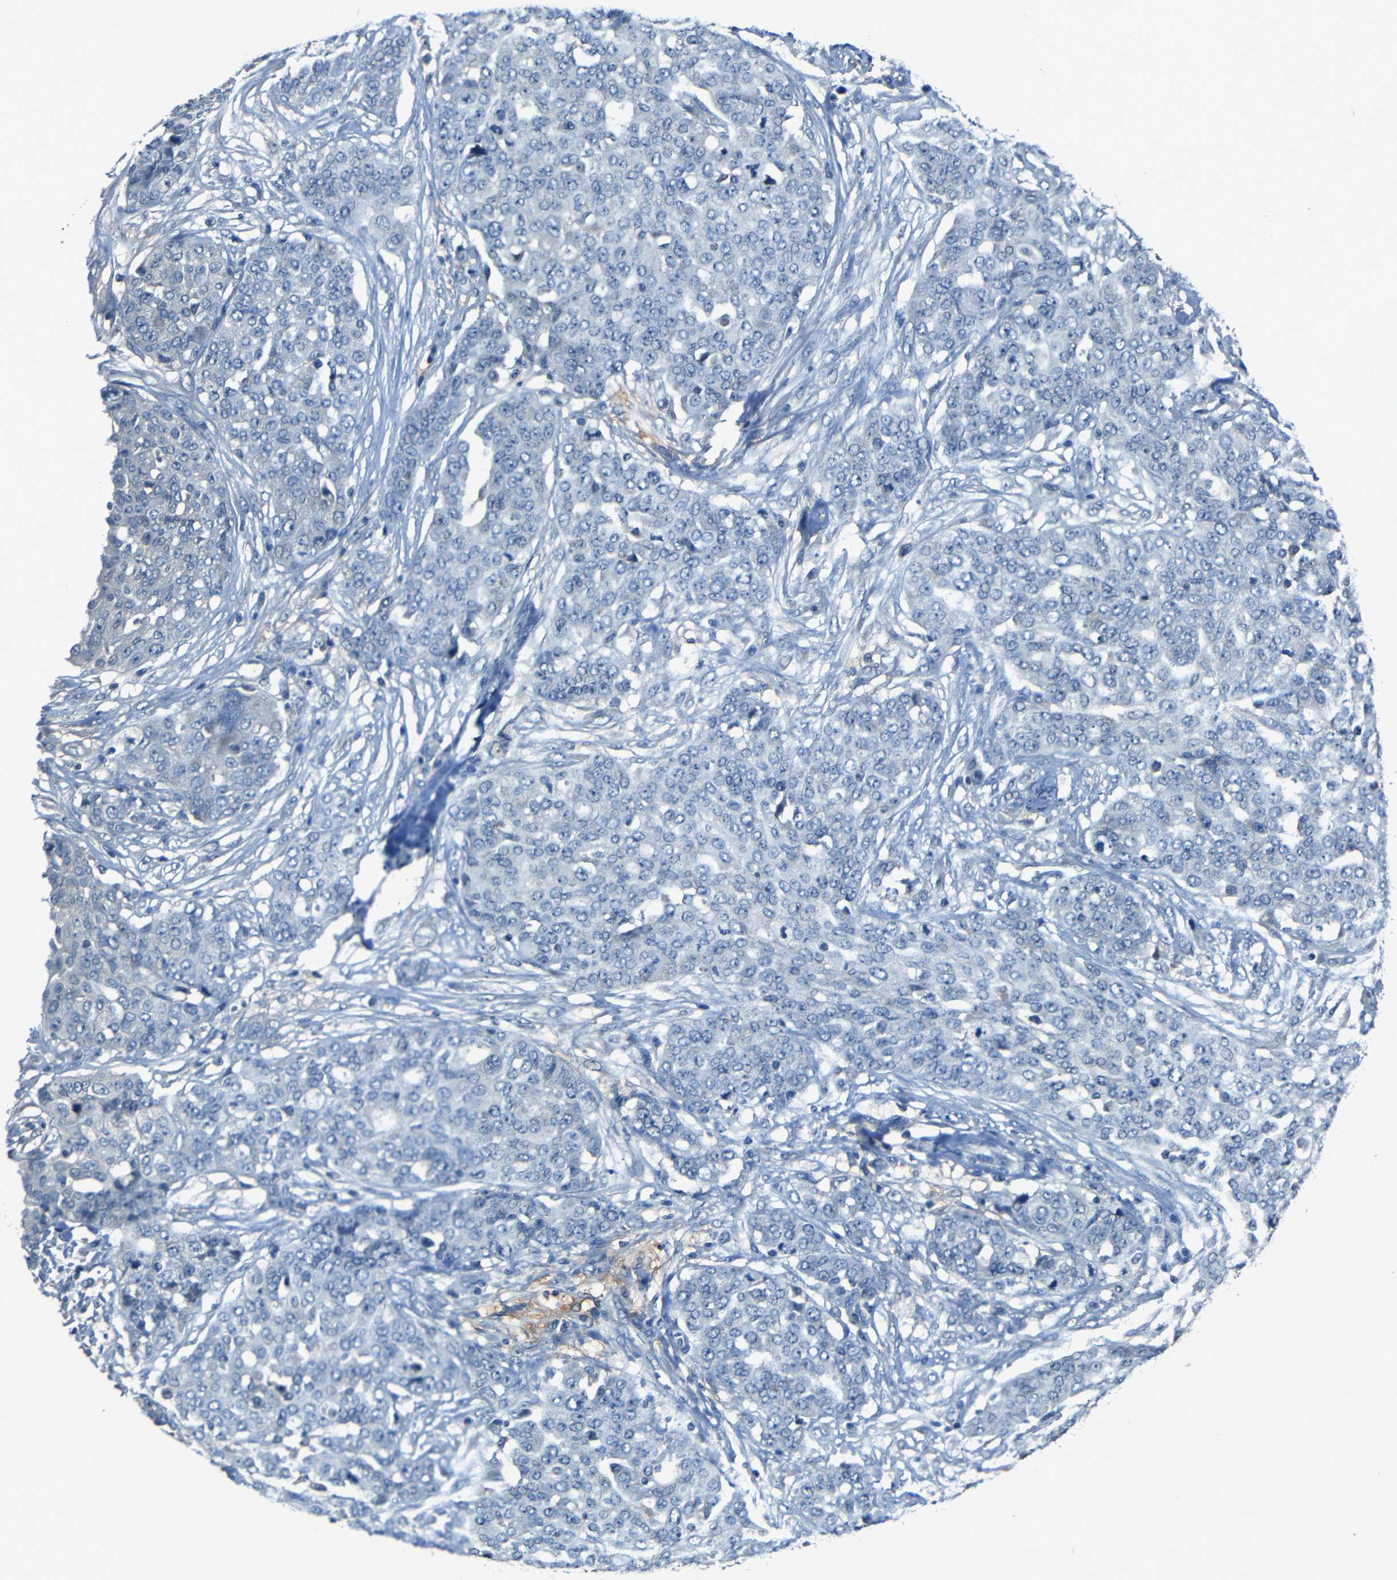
{"staining": {"intensity": "negative", "quantity": "none", "location": "none"}, "tissue": "ovarian cancer", "cell_type": "Tumor cells", "image_type": "cancer", "snomed": [{"axis": "morphology", "description": "Cystadenocarcinoma, serous, NOS"}, {"axis": "topography", "description": "Soft tissue"}, {"axis": "topography", "description": "Ovary"}], "caption": "Immunohistochemistry (IHC) photomicrograph of human ovarian cancer (serous cystadenocarcinoma) stained for a protein (brown), which shows no positivity in tumor cells. (Immunohistochemistry (IHC), brightfield microscopy, high magnification).", "gene": "SLA", "patient": {"sex": "female", "age": 57}}